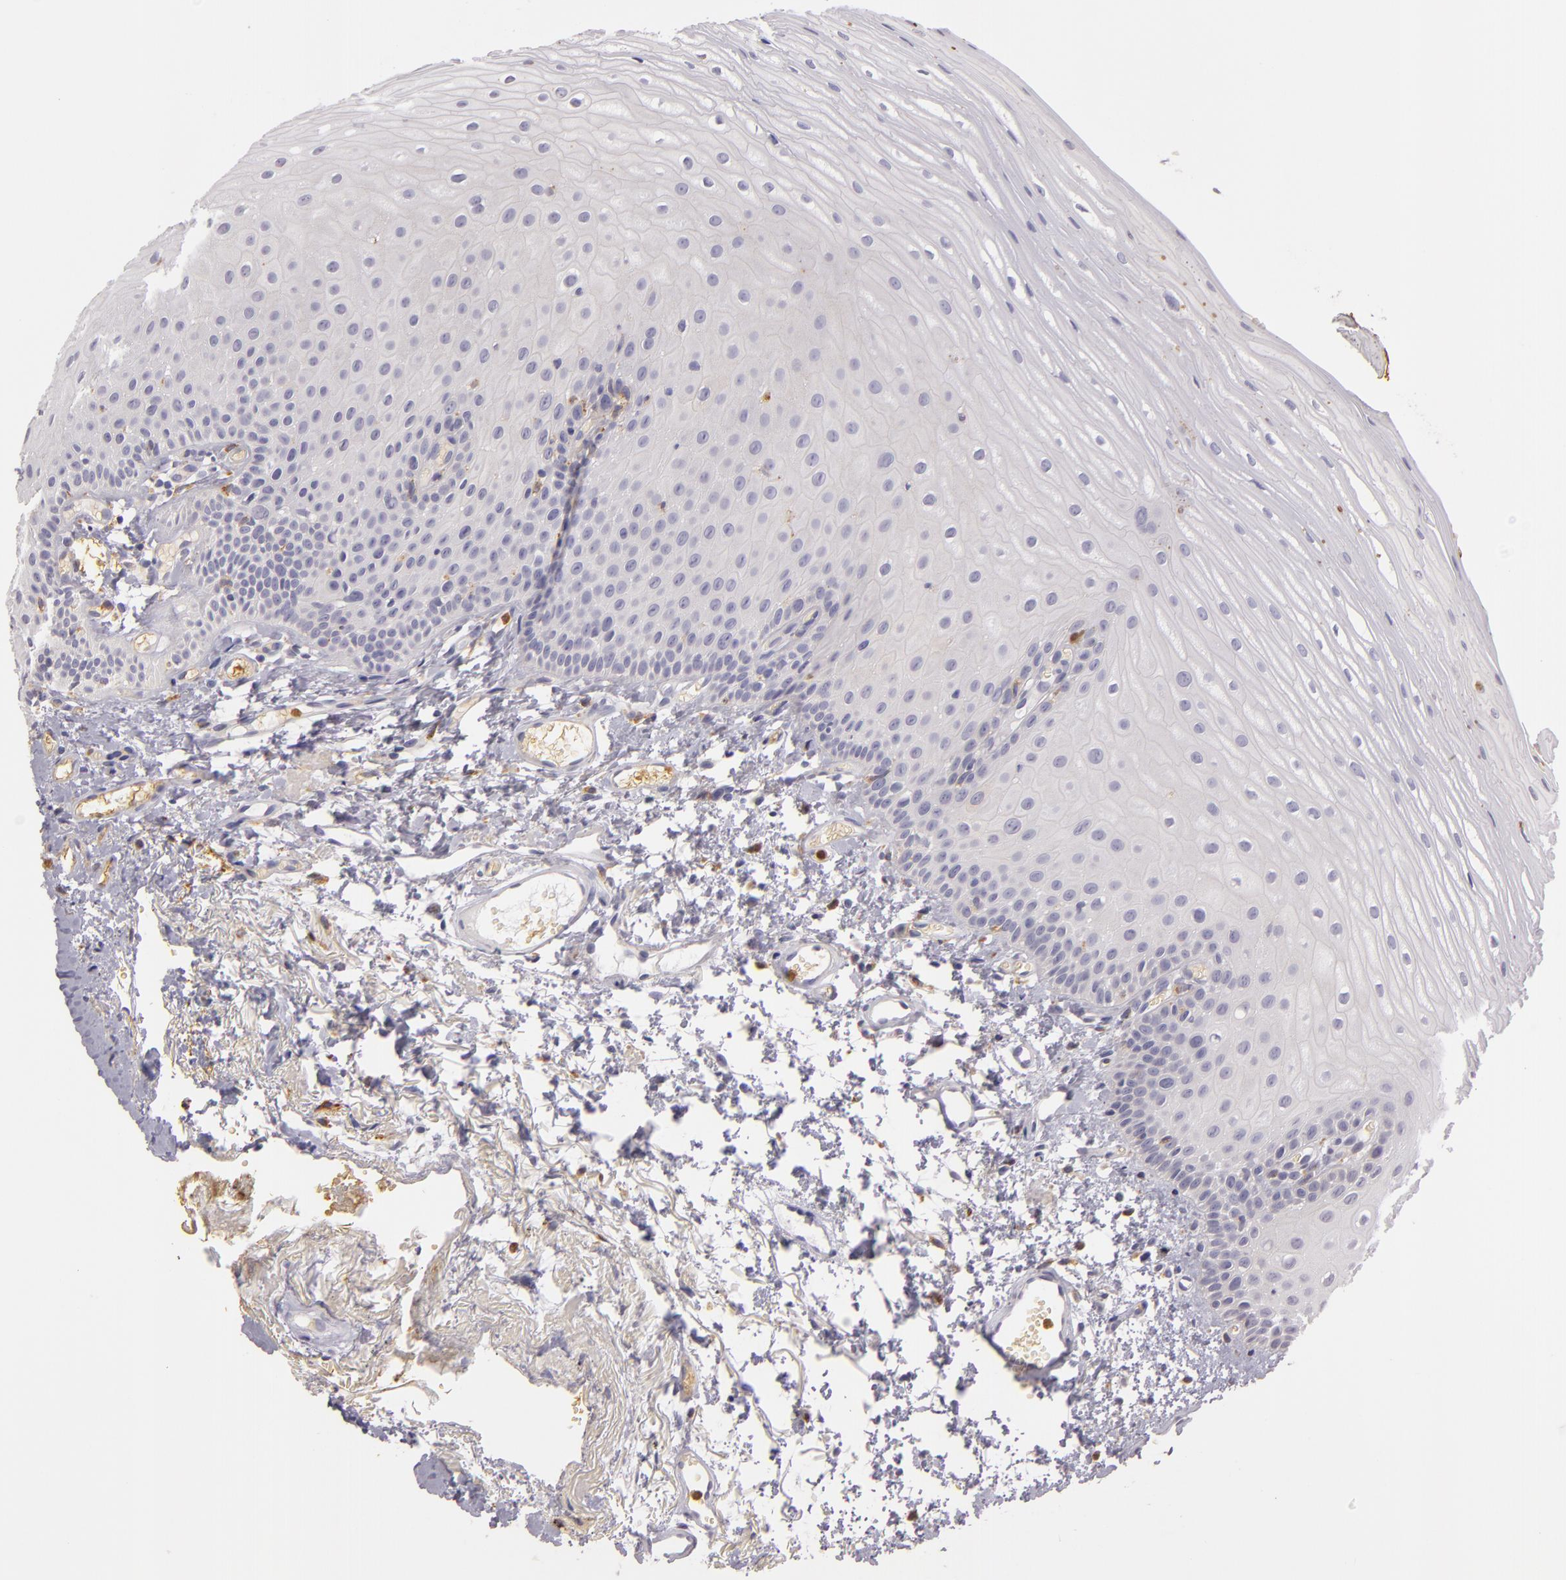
{"staining": {"intensity": "negative", "quantity": "none", "location": "none"}, "tissue": "oral mucosa", "cell_type": "Squamous epithelial cells", "image_type": "normal", "snomed": [{"axis": "morphology", "description": "Normal tissue, NOS"}, {"axis": "topography", "description": "Oral tissue"}], "caption": "Immunohistochemical staining of normal human oral mucosa exhibits no significant positivity in squamous epithelial cells.", "gene": "TLR8", "patient": {"sex": "male", "age": 52}}